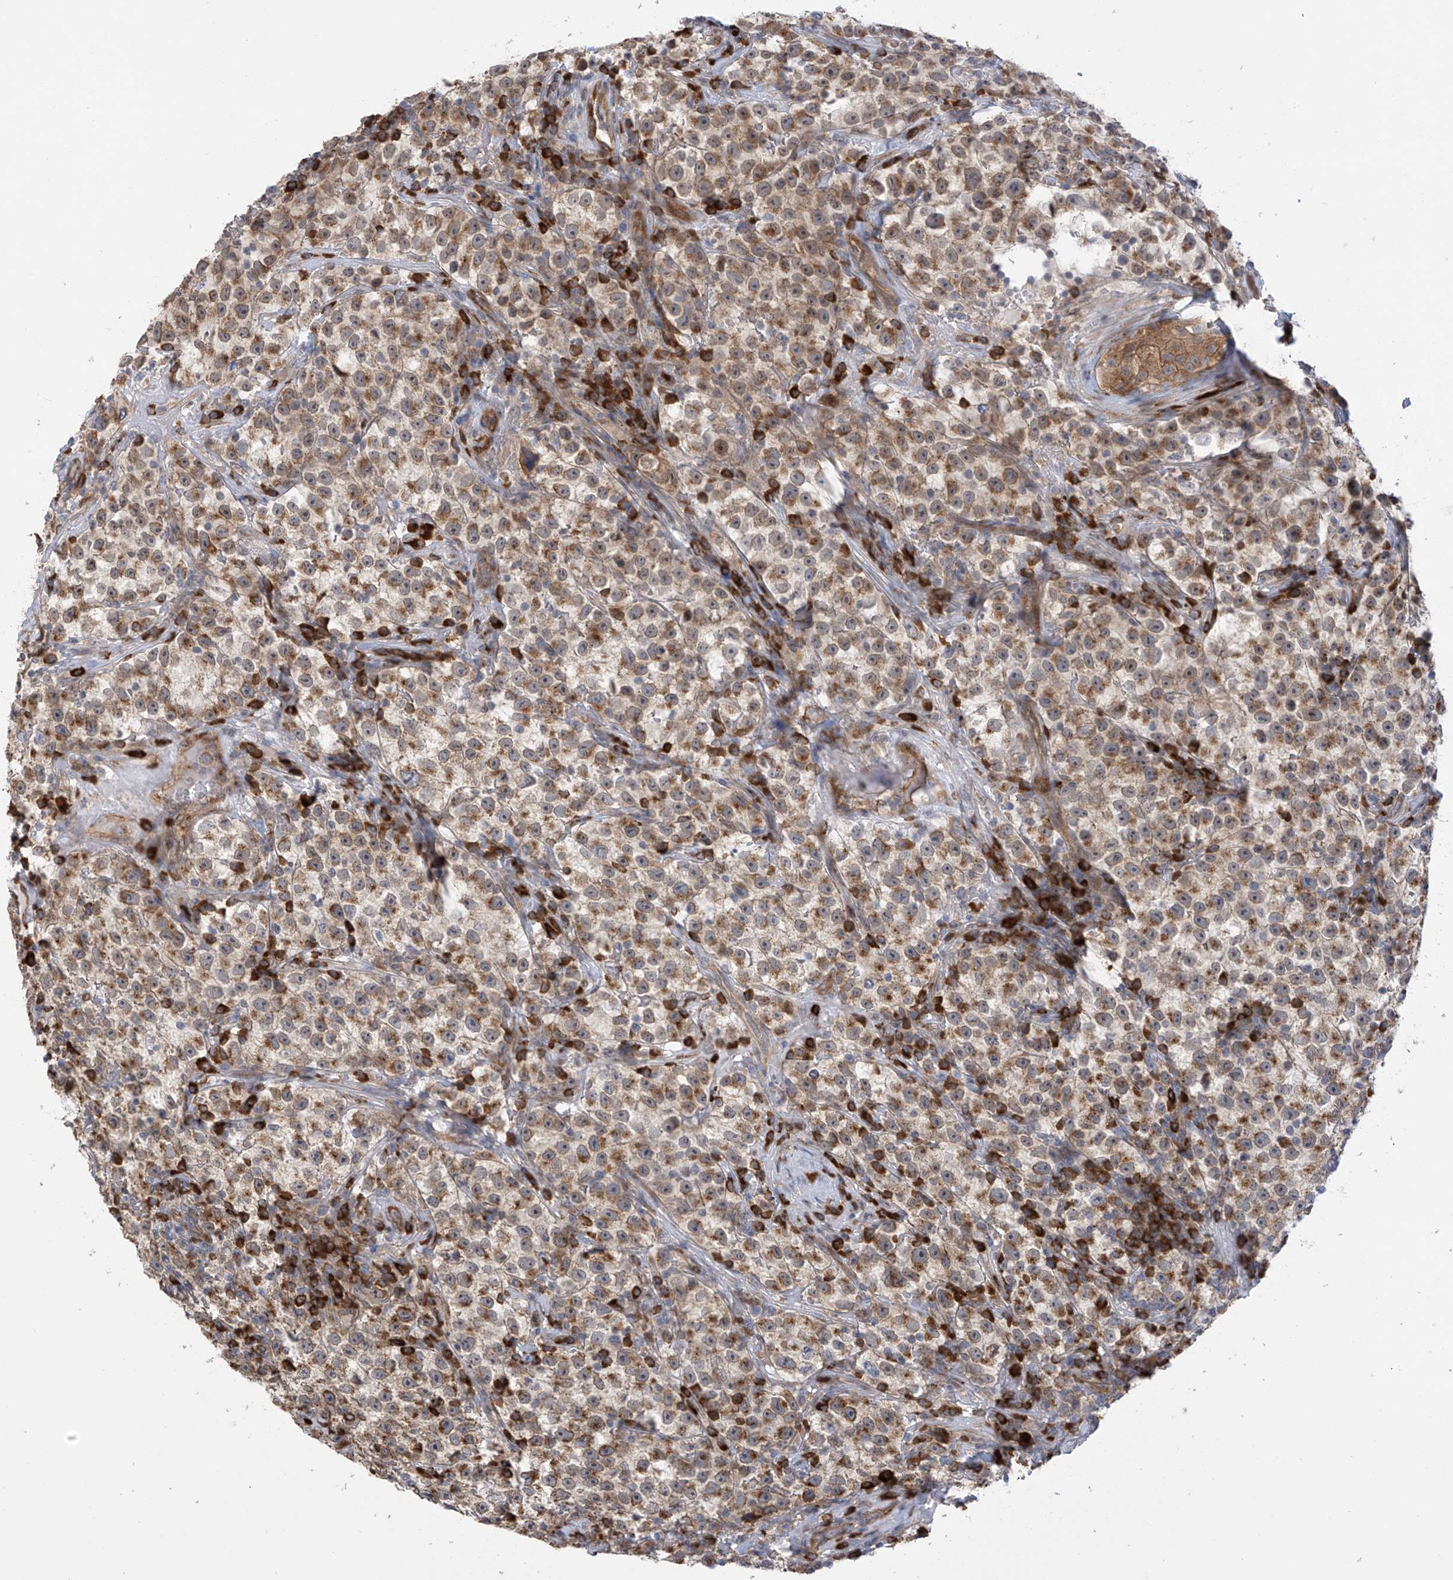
{"staining": {"intensity": "moderate", "quantity": "25%-75%", "location": "cytoplasmic/membranous"}, "tissue": "testis cancer", "cell_type": "Tumor cells", "image_type": "cancer", "snomed": [{"axis": "morphology", "description": "Seminoma, NOS"}, {"axis": "topography", "description": "Testis"}], "caption": "DAB immunohistochemical staining of human seminoma (testis) displays moderate cytoplasmic/membranous protein staining in about 25%-75% of tumor cells. (IHC, brightfield microscopy, high magnification).", "gene": "KIAA1522", "patient": {"sex": "male", "age": 22}}